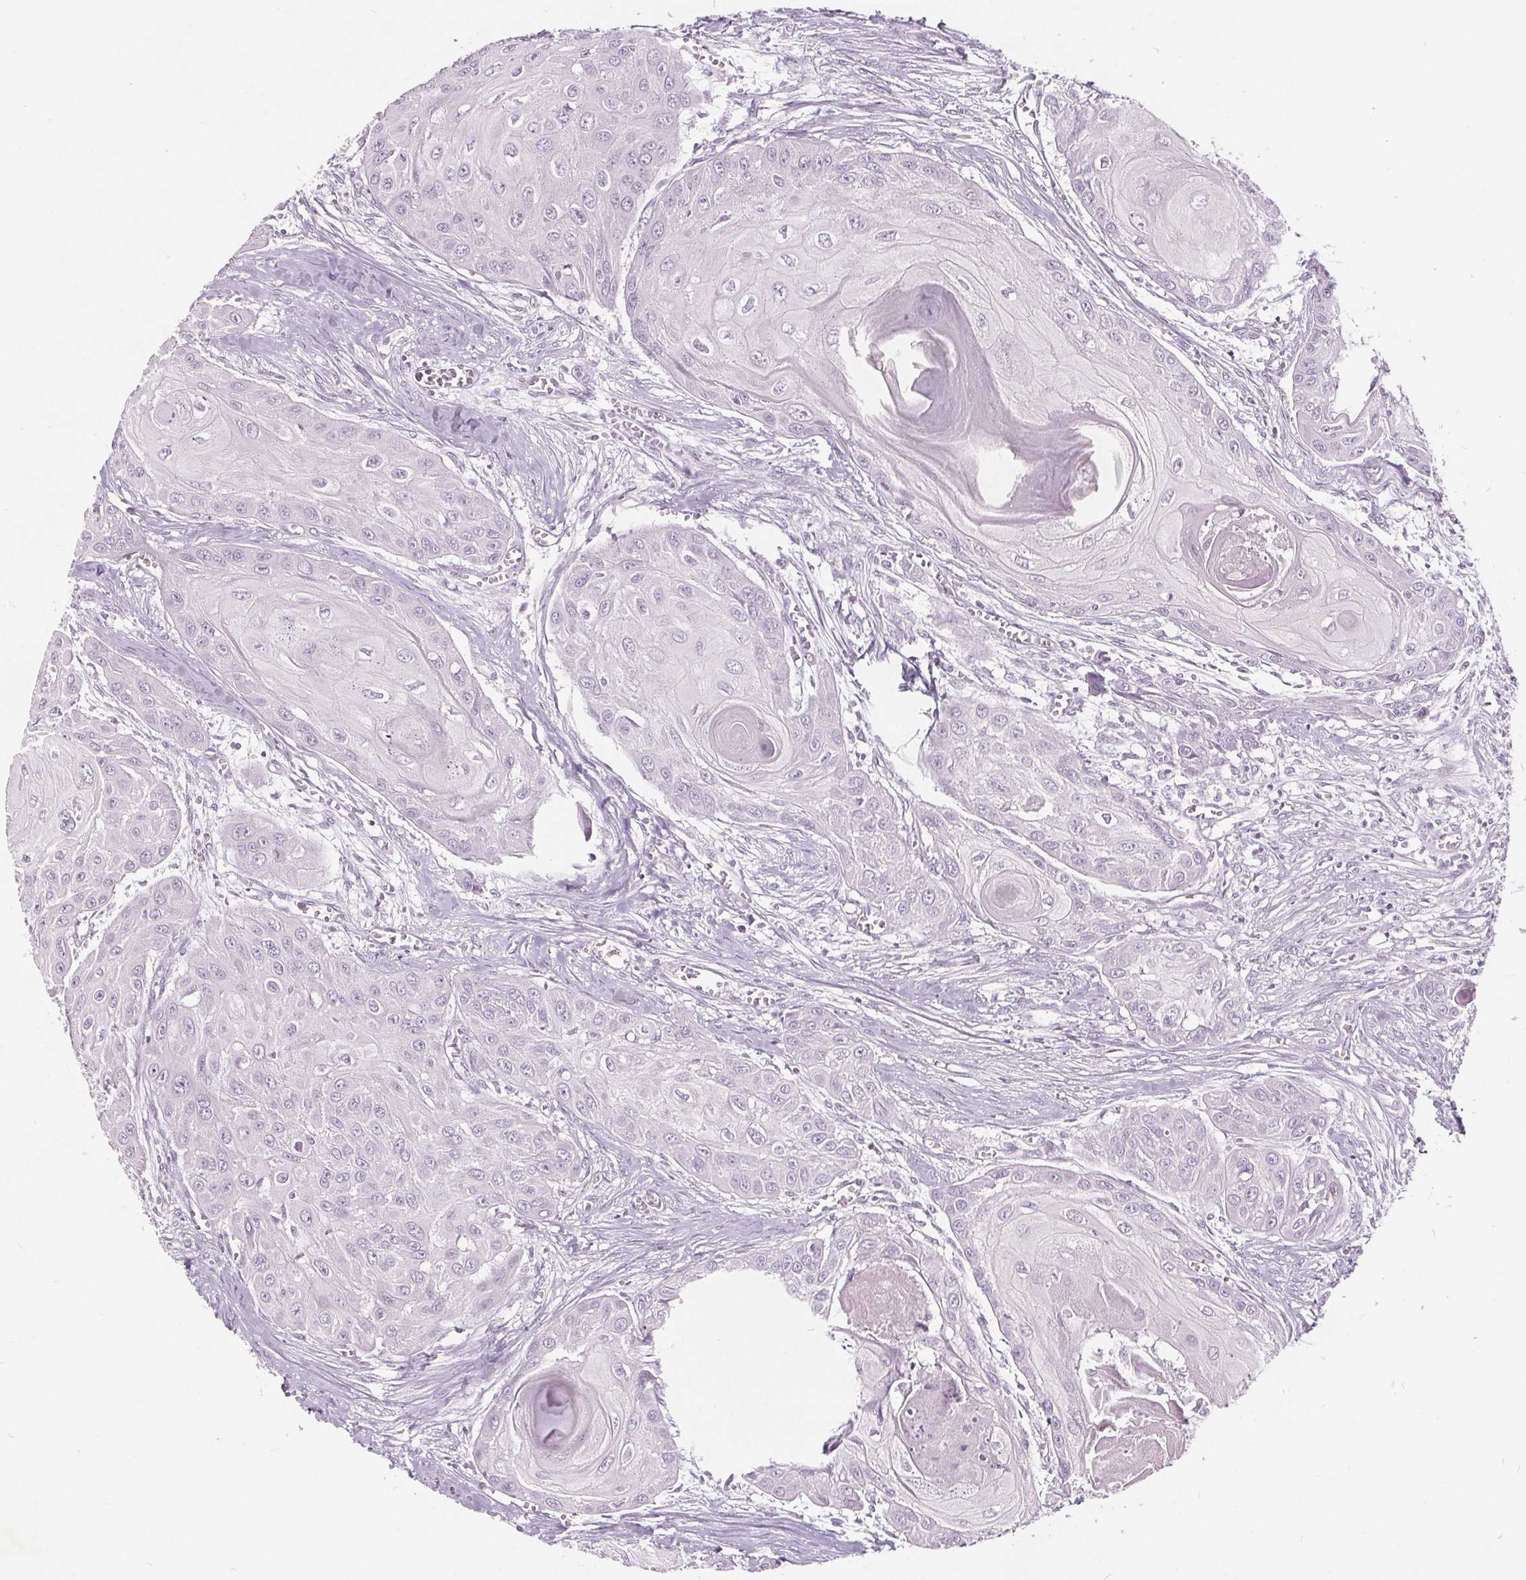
{"staining": {"intensity": "negative", "quantity": "none", "location": "none"}, "tissue": "head and neck cancer", "cell_type": "Tumor cells", "image_type": "cancer", "snomed": [{"axis": "morphology", "description": "Squamous cell carcinoma, NOS"}, {"axis": "topography", "description": "Oral tissue"}, {"axis": "topography", "description": "Head-Neck"}], "caption": "Squamous cell carcinoma (head and neck) was stained to show a protein in brown. There is no significant positivity in tumor cells. (Stains: DAB (3,3'-diaminobenzidine) IHC with hematoxylin counter stain, Microscopy: brightfield microscopy at high magnification).", "gene": "PLA2G2E", "patient": {"sex": "male", "age": 71}}